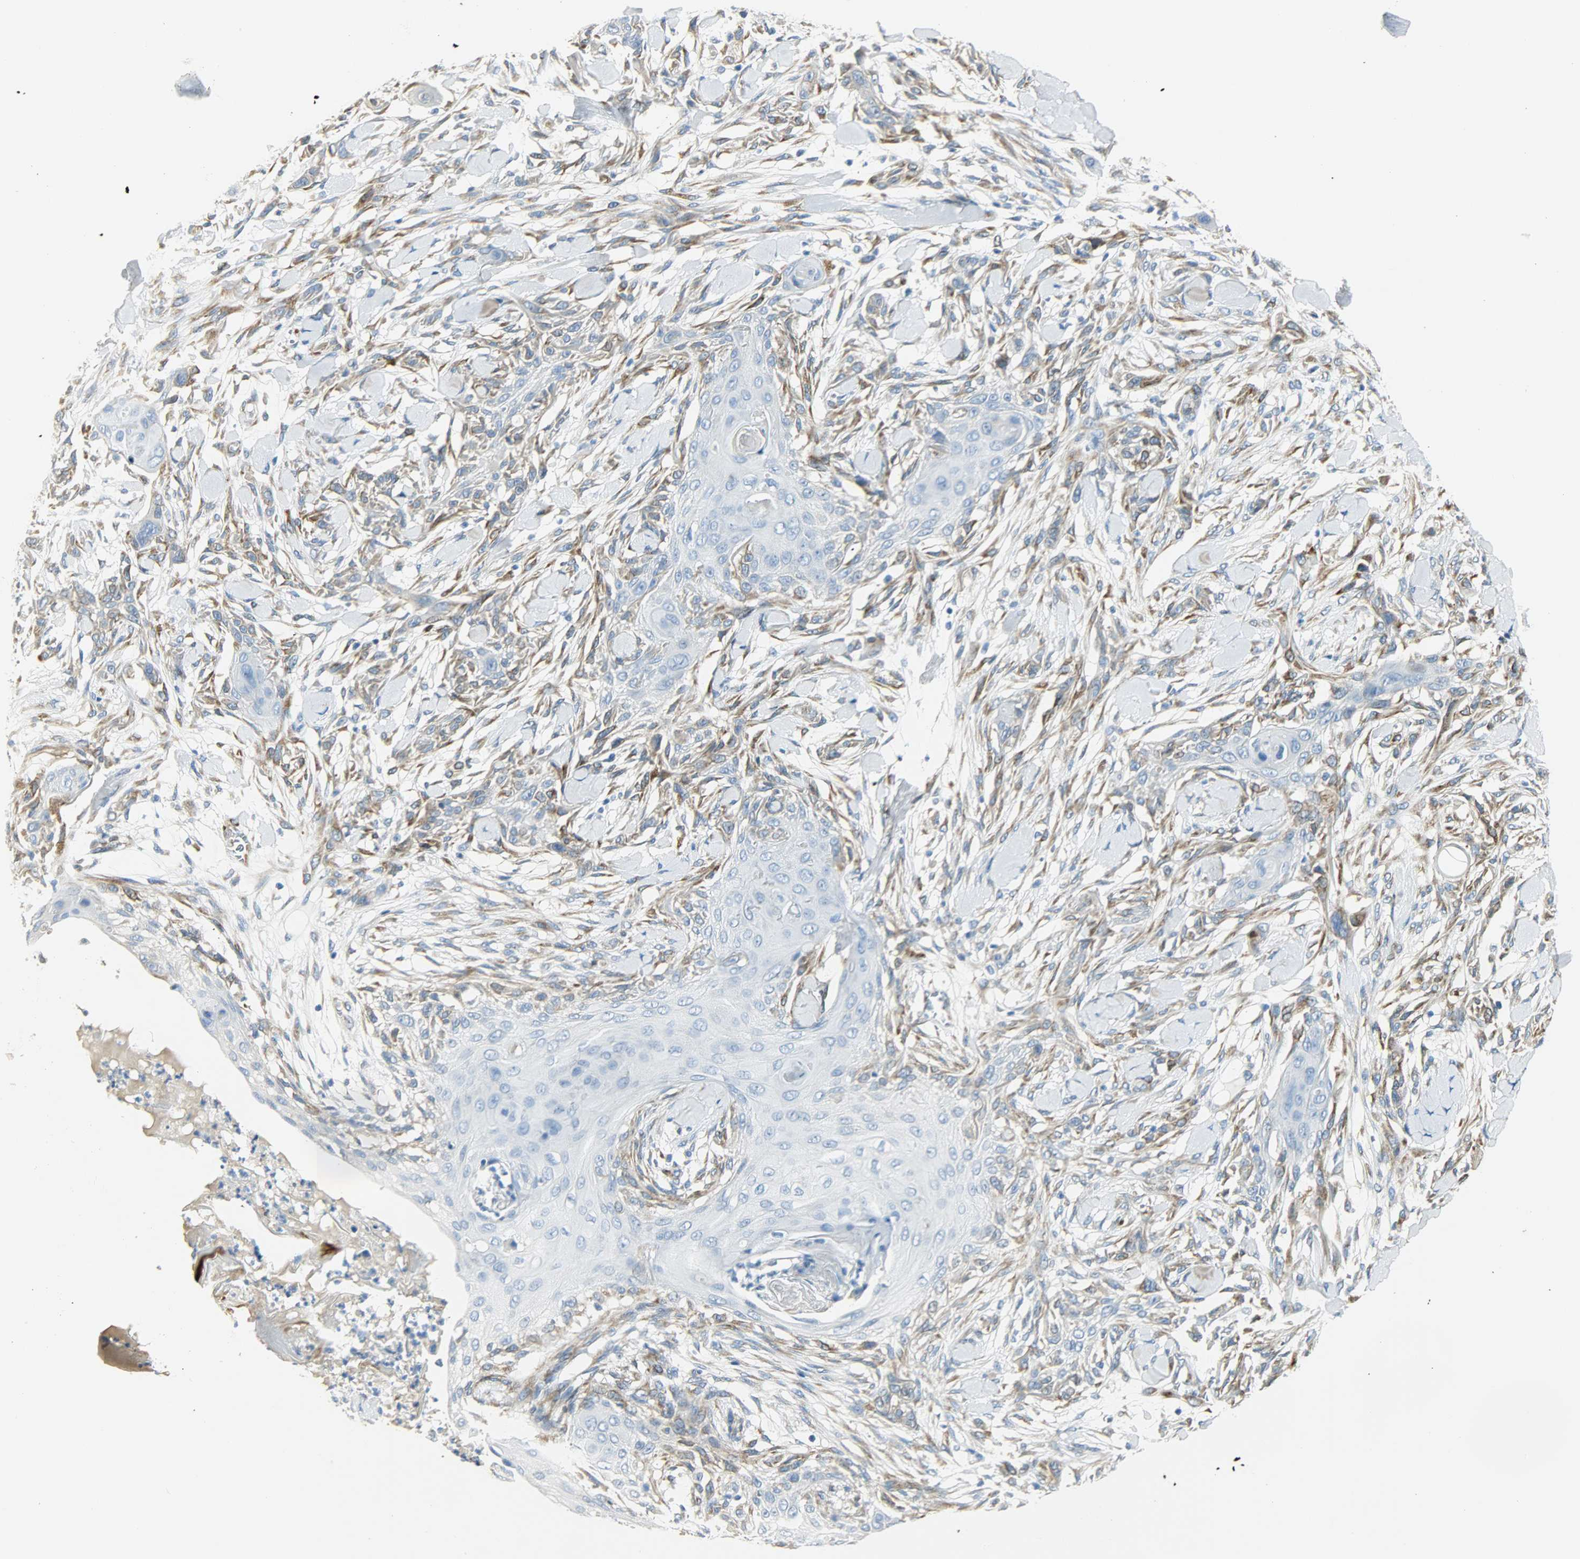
{"staining": {"intensity": "moderate", "quantity": "<25%", "location": "cytoplasmic/membranous"}, "tissue": "skin cancer", "cell_type": "Tumor cells", "image_type": "cancer", "snomed": [{"axis": "morphology", "description": "Squamous cell carcinoma, NOS"}, {"axis": "topography", "description": "Skin"}], "caption": "This is a micrograph of immunohistochemistry (IHC) staining of squamous cell carcinoma (skin), which shows moderate expression in the cytoplasmic/membranous of tumor cells.", "gene": "PKD2", "patient": {"sex": "female", "age": 59}}